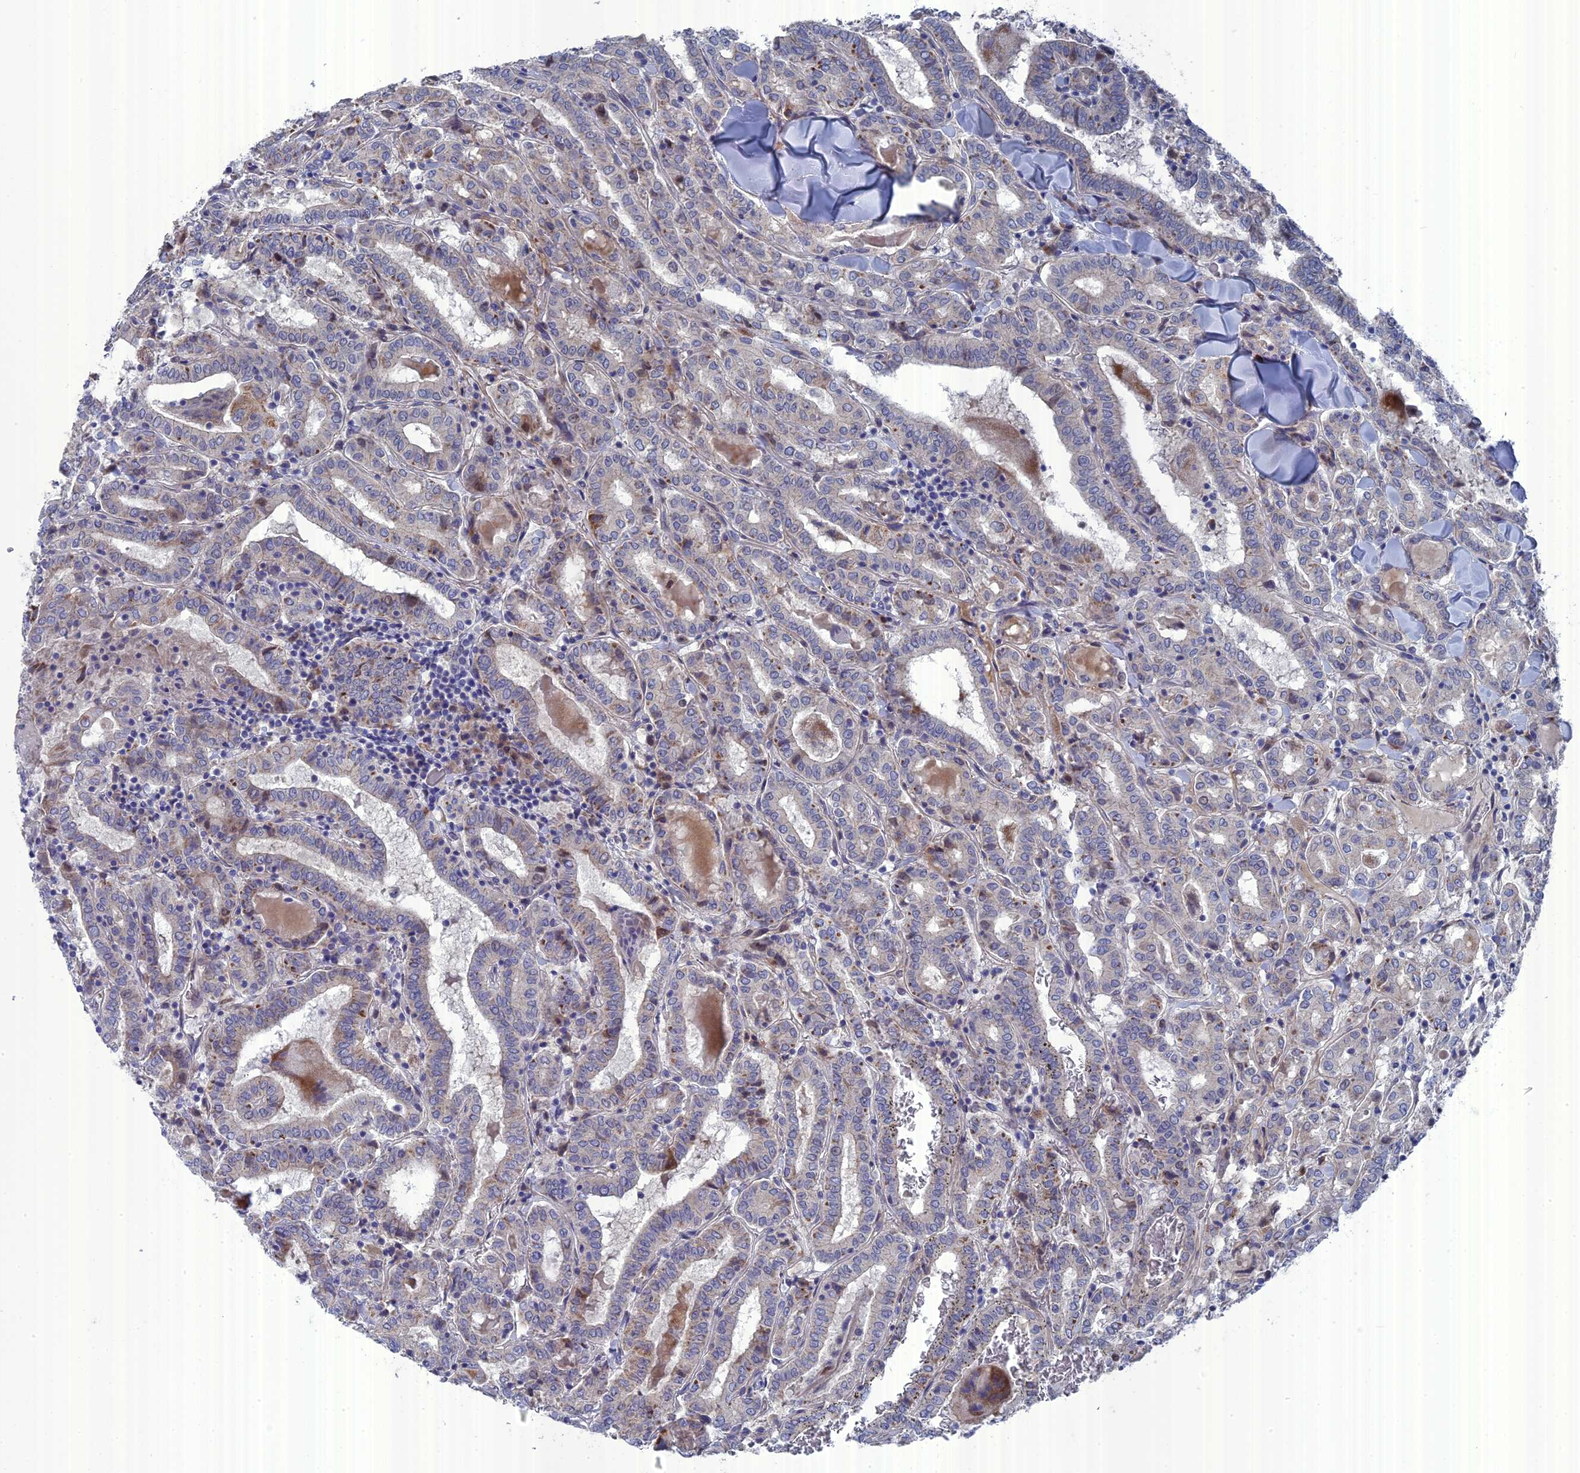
{"staining": {"intensity": "weak", "quantity": "<25%", "location": "cytoplasmic/membranous"}, "tissue": "thyroid cancer", "cell_type": "Tumor cells", "image_type": "cancer", "snomed": [{"axis": "morphology", "description": "Papillary adenocarcinoma, NOS"}, {"axis": "topography", "description": "Thyroid gland"}], "caption": "Papillary adenocarcinoma (thyroid) was stained to show a protein in brown. There is no significant positivity in tumor cells.", "gene": "TMEM161A", "patient": {"sex": "female", "age": 72}}